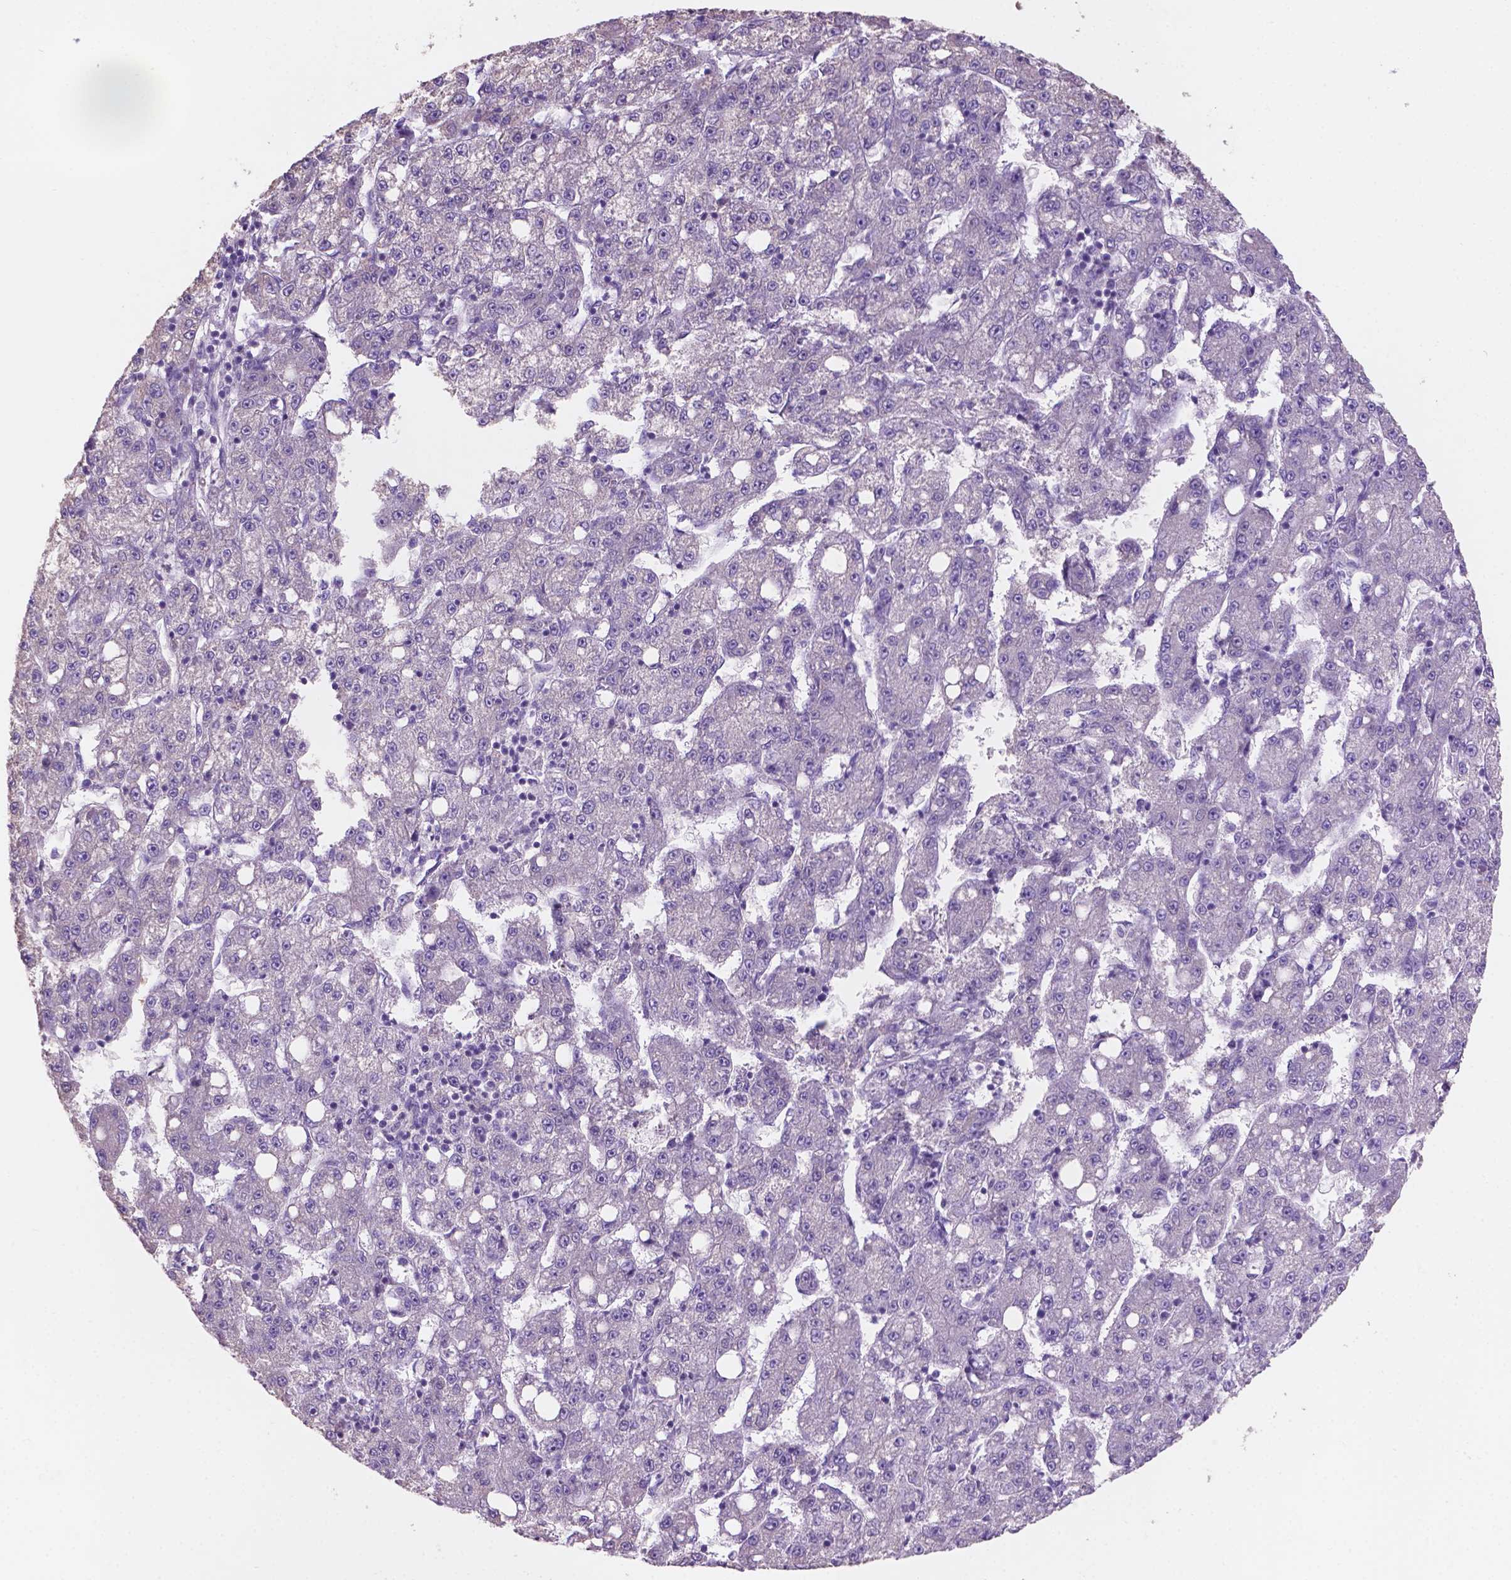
{"staining": {"intensity": "negative", "quantity": "none", "location": "none"}, "tissue": "liver cancer", "cell_type": "Tumor cells", "image_type": "cancer", "snomed": [{"axis": "morphology", "description": "Carcinoma, Hepatocellular, NOS"}, {"axis": "topography", "description": "Liver"}], "caption": "Photomicrograph shows no protein staining in tumor cells of hepatocellular carcinoma (liver) tissue.", "gene": "SBSN", "patient": {"sex": "female", "age": 65}}